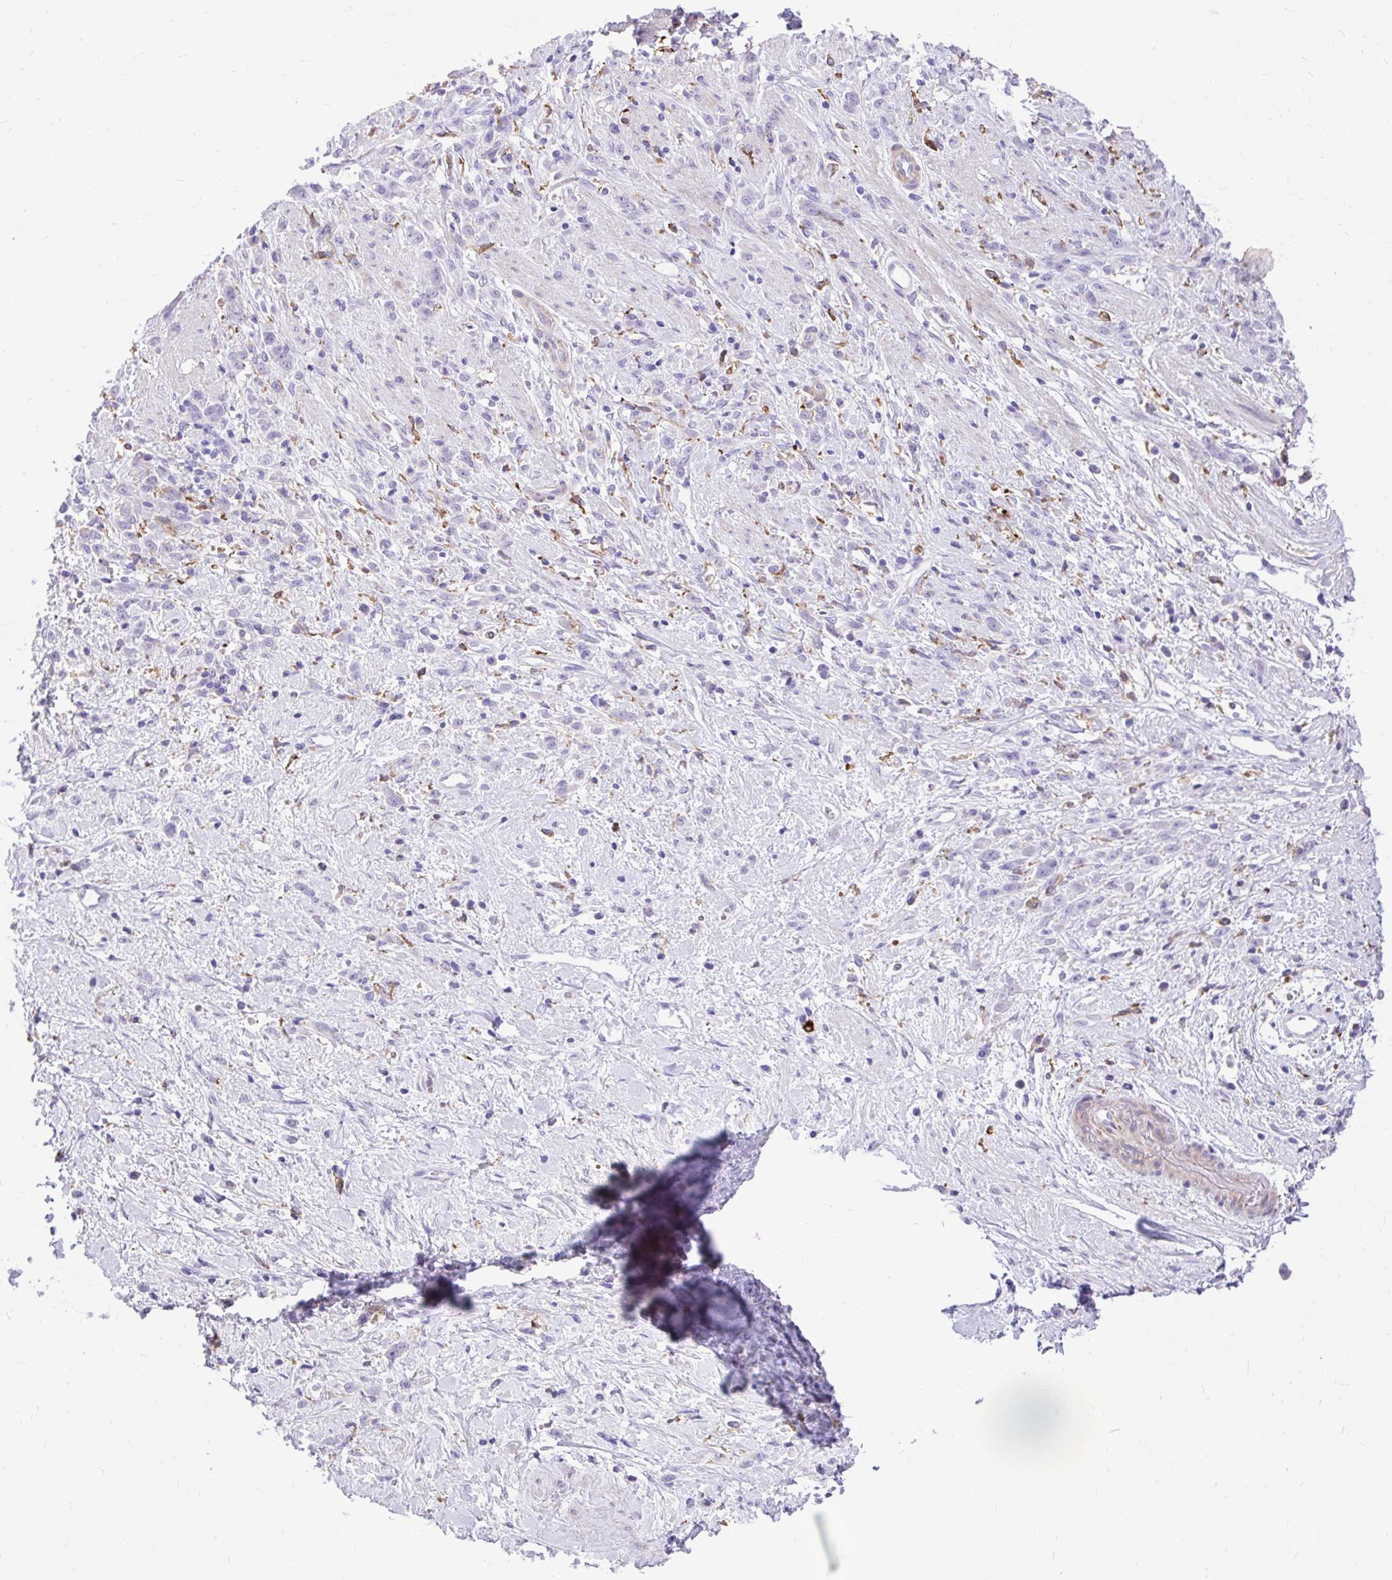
{"staining": {"intensity": "negative", "quantity": "none", "location": "none"}, "tissue": "stomach cancer", "cell_type": "Tumor cells", "image_type": "cancer", "snomed": [{"axis": "morphology", "description": "Adenocarcinoma, NOS"}, {"axis": "topography", "description": "Stomach"}], "caption": "Immunohistochemical staining of human stomach cancer demonstrates no significant expression in tumor cells. (Brightfield microscopy of DAB immunohistochemistry at high magnification).", "gene": "TLR7", "patient": {"sex": "female", "age": 60}}